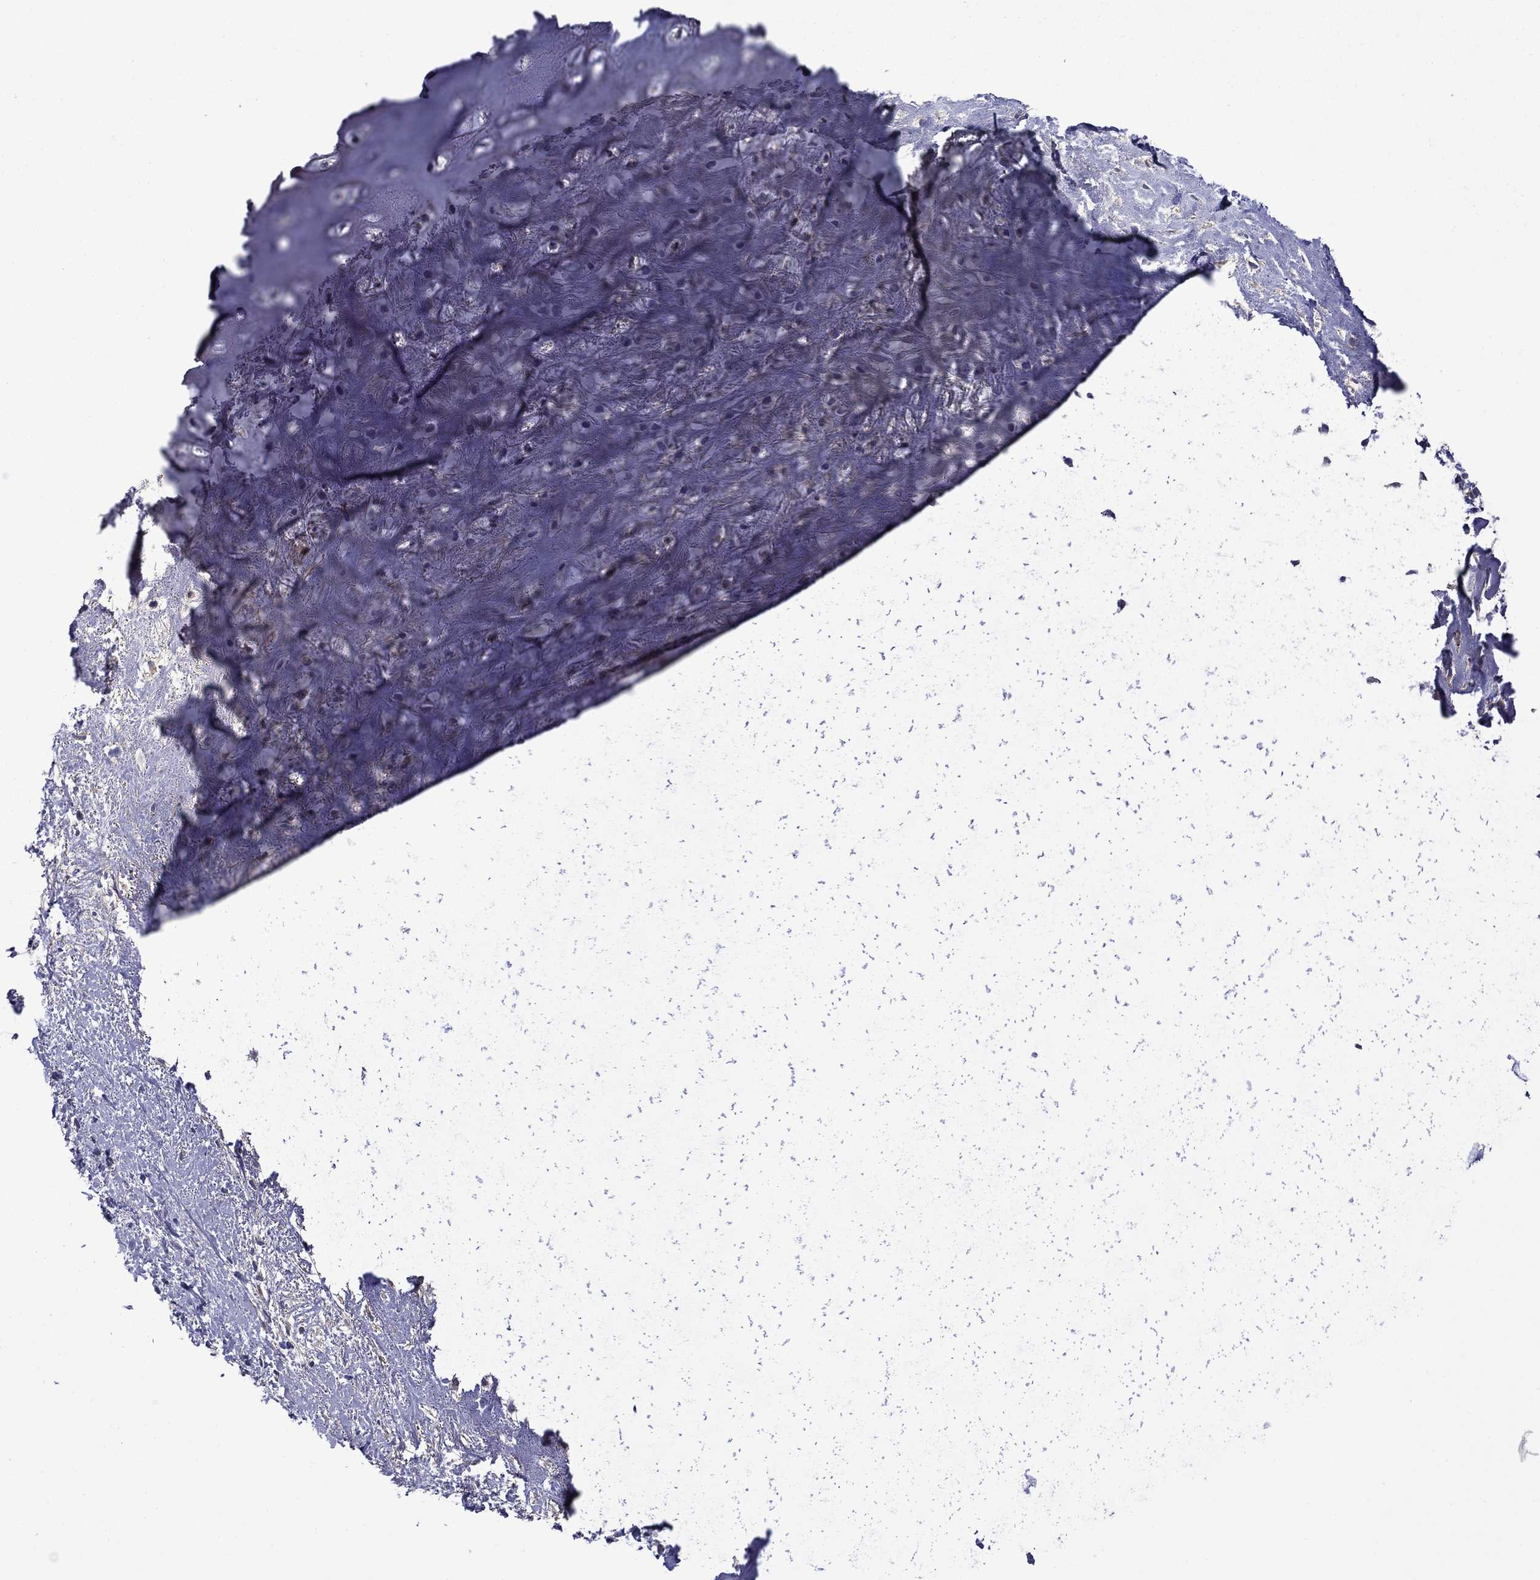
{"staining": {"intensity": "negative", "quantity": "none", "location": "none"}, "tissue": "adipose tissue", "cell_type": "Adipocytes", "image_type": "normal", "snomed": [{"axis": "morphology", "description": "Normal tissue, NOS"}, {"axis": "morphology", "description": "Squamous cell carcinoma, NOS"}, {"axis": "topography", "description": "Cartilage tissue"}, {"axis": "topography", "description": "Head-Neck"}], "caption": "A photomicrograph of adipose tissue stained for a protein exhibits no brown staining in adipocytes. Nuclei are stained in blue.", "gene": "HSPG2", "patient": {"sex": "male", "age": 62}}